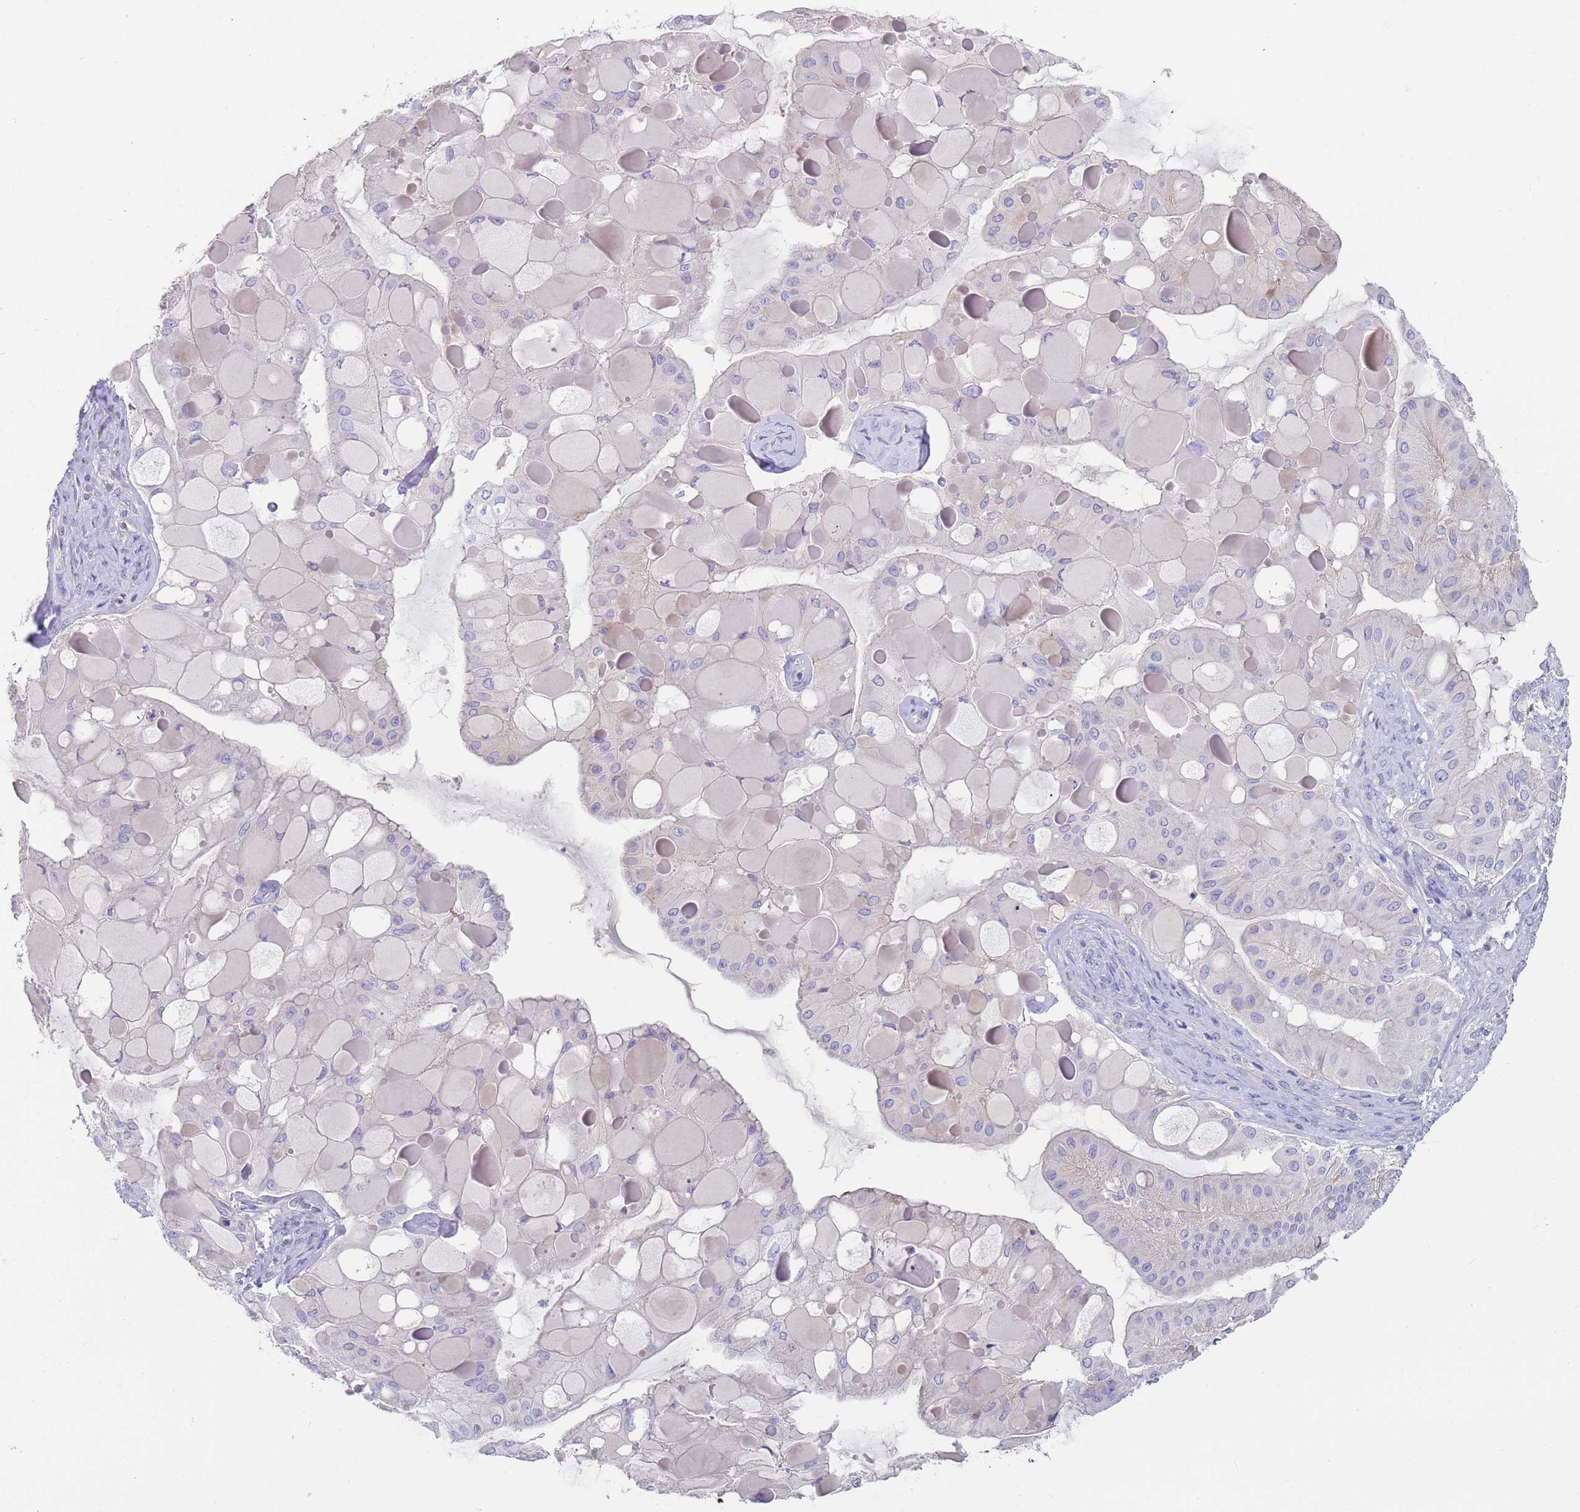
{"staining": {"intensity": "negative", "quantity": "none", "location": "none"}, "tissue": "ovarian cancer", "cell_type": "Tumor cells", "image_type": "cancer", "snomed": [{"axis": "morphology", "description": "Cystadenocarcinoma, mucinous, NOS"}, {"axis": "topography", "description": "Ovary"}], "caption": "Immunohistochemical staining of mucinous cystadenocarcinoma (ovarian) exhibits no significant staining in tumor cells. (DAB (3,3'-diaminobenzidine) IHC visualized using brightfield microscopy, high magnification).", "gene": "TYW1", "patient": {"sex": "female", "age": 61}}